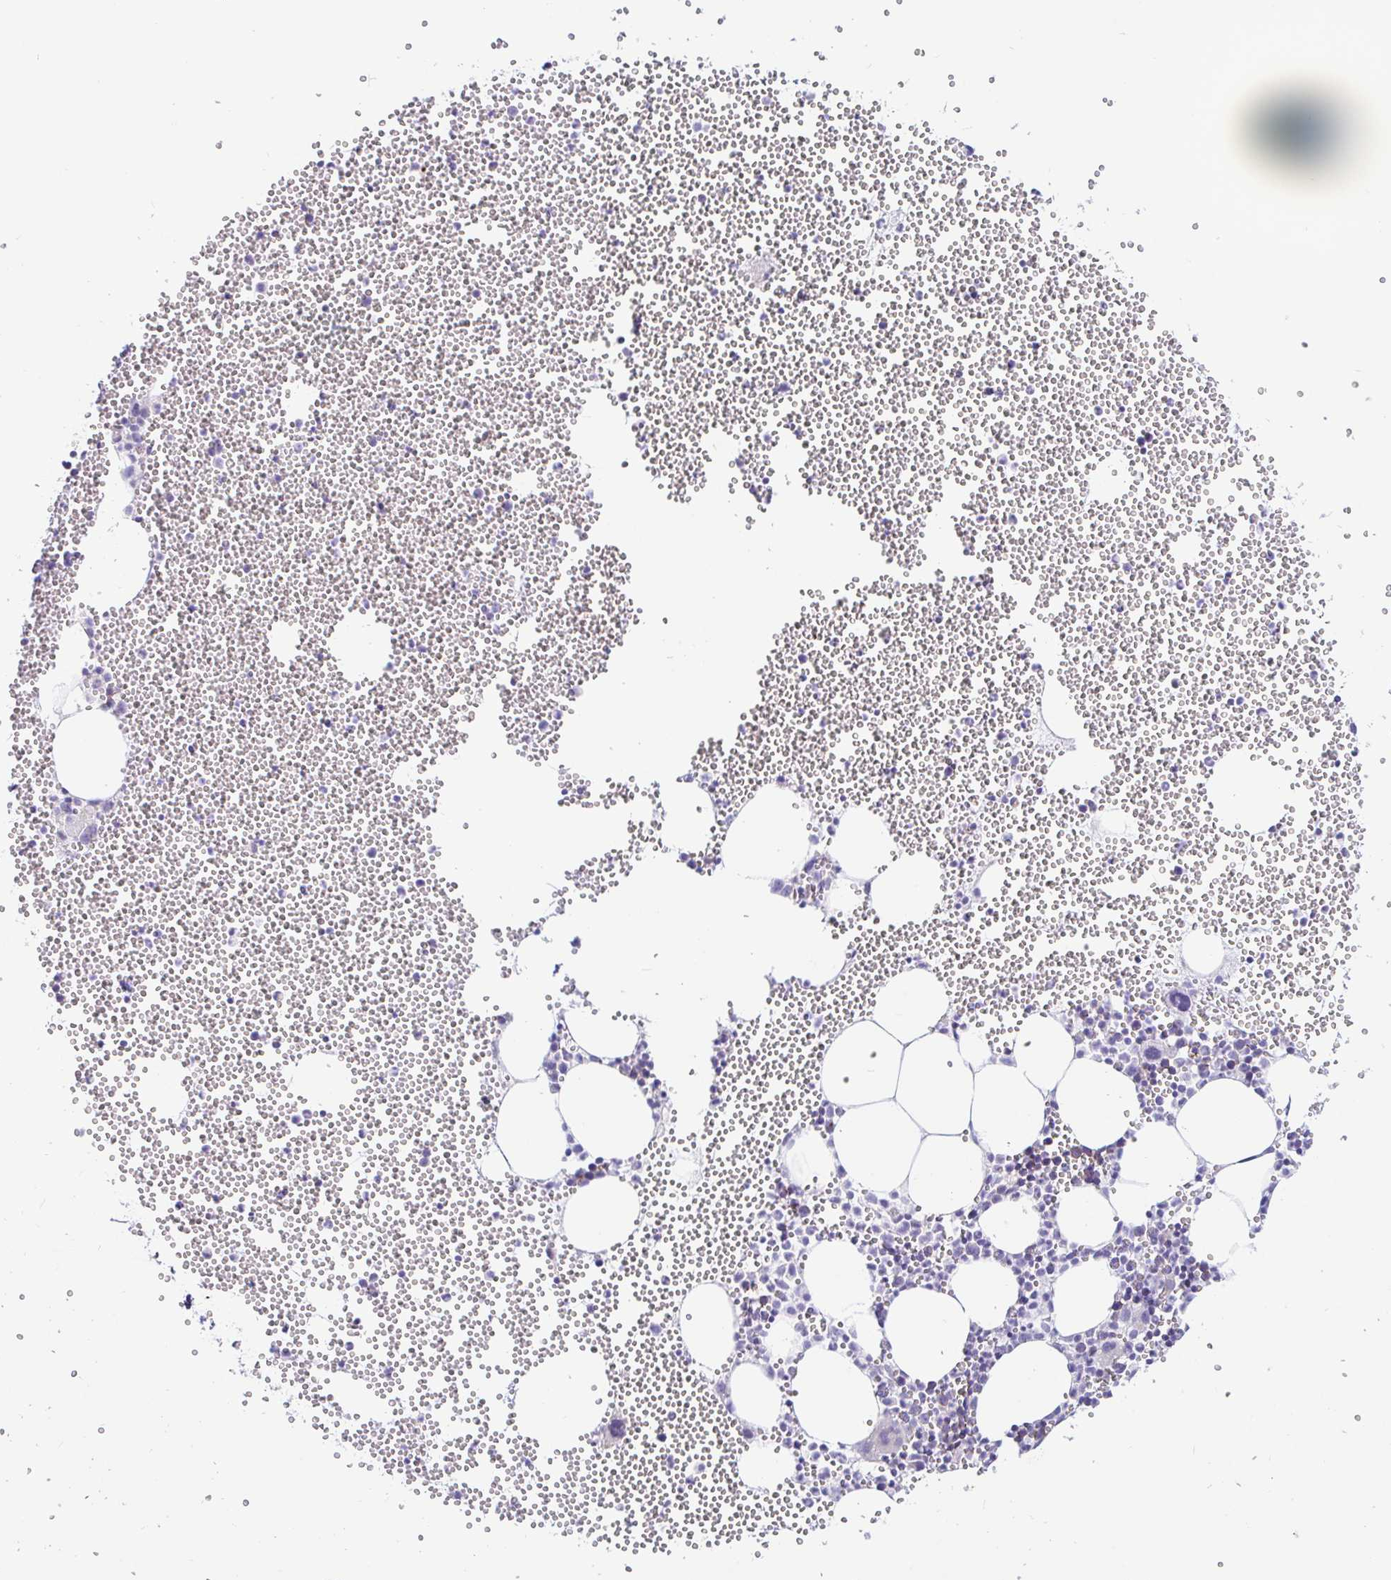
{"staining": {"intensity": "negative", "quantity": "none", "location": "none"}, "tissue": "bone marrow", "cell_type": "Hematopoietic cells", "image_type": "normal", "snomed": [{"axis": "morphology", "description": "Normal tissue, NOS"}, {"axis": "topography", "description": "Bone marrow"}], "caption": "High power microscopy micrograph of an IHC micrograph of normal bone marrow, revealing no significant positivity in hematopoietic cells.", "gene": "PINLYP", "patient": {"sex": "female", "age": 80}}